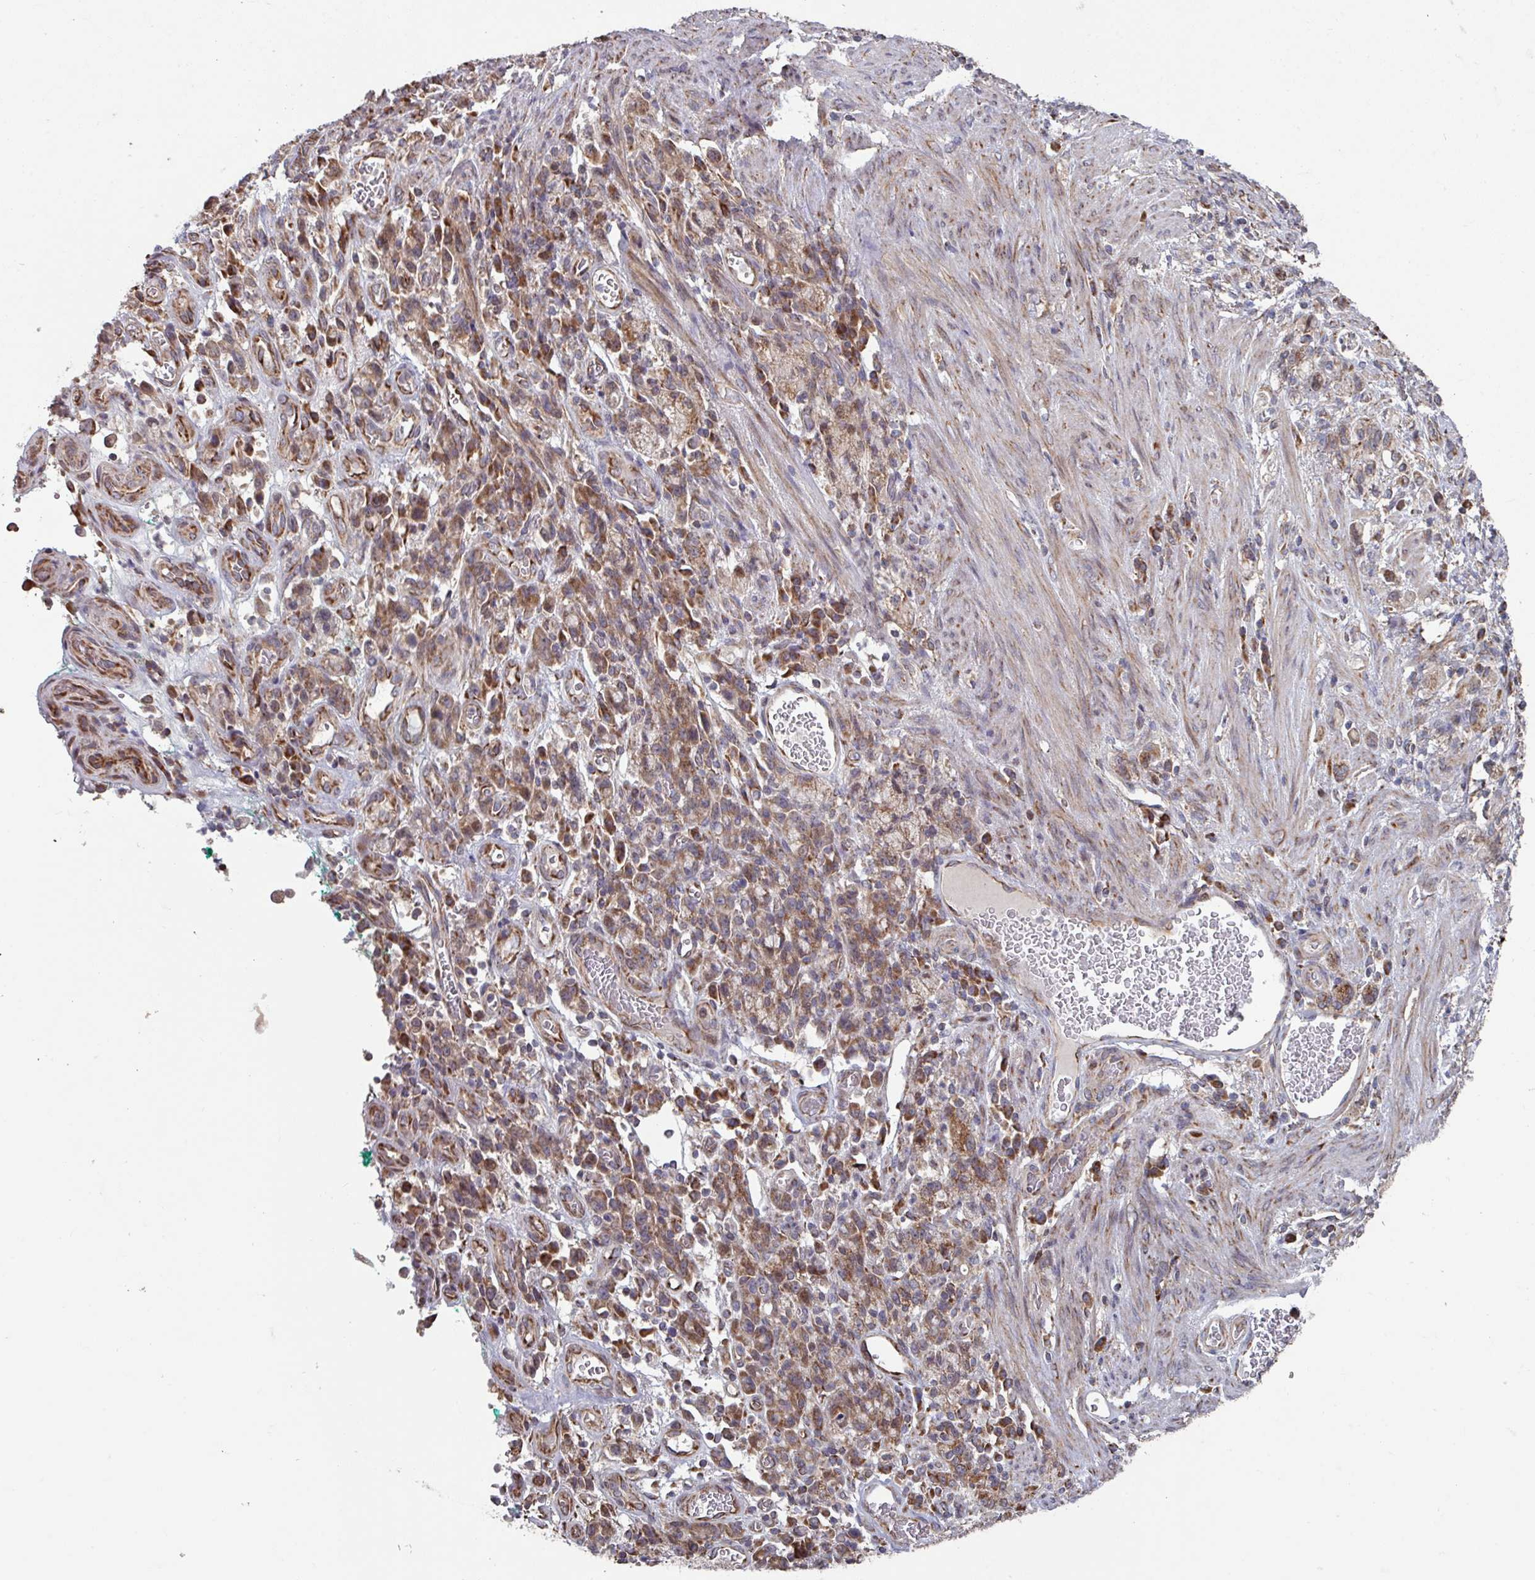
{"staining": {"intensity": "moderate", "quantity": ">75%", "location": "cytoplasmic/membranous"}, "tissue": "stomach cancer", "cell_type": "Tumor cells", "image_type": "cancer", "snomed": [{"axis": "morphology", "description": "Adenocarcinoma, NOS"}, {"axis": "topography", "description": "Stomach"}], "caption": "Immunohistochemical staining of adenocarcinoma (stomach) demonstrates medium levels of moderate cytoplasmic/membranous protein positivity in approximately >75% of tumor cells.", "gene": "COX7C", "patient": {"sex": "male", "age": 77}}